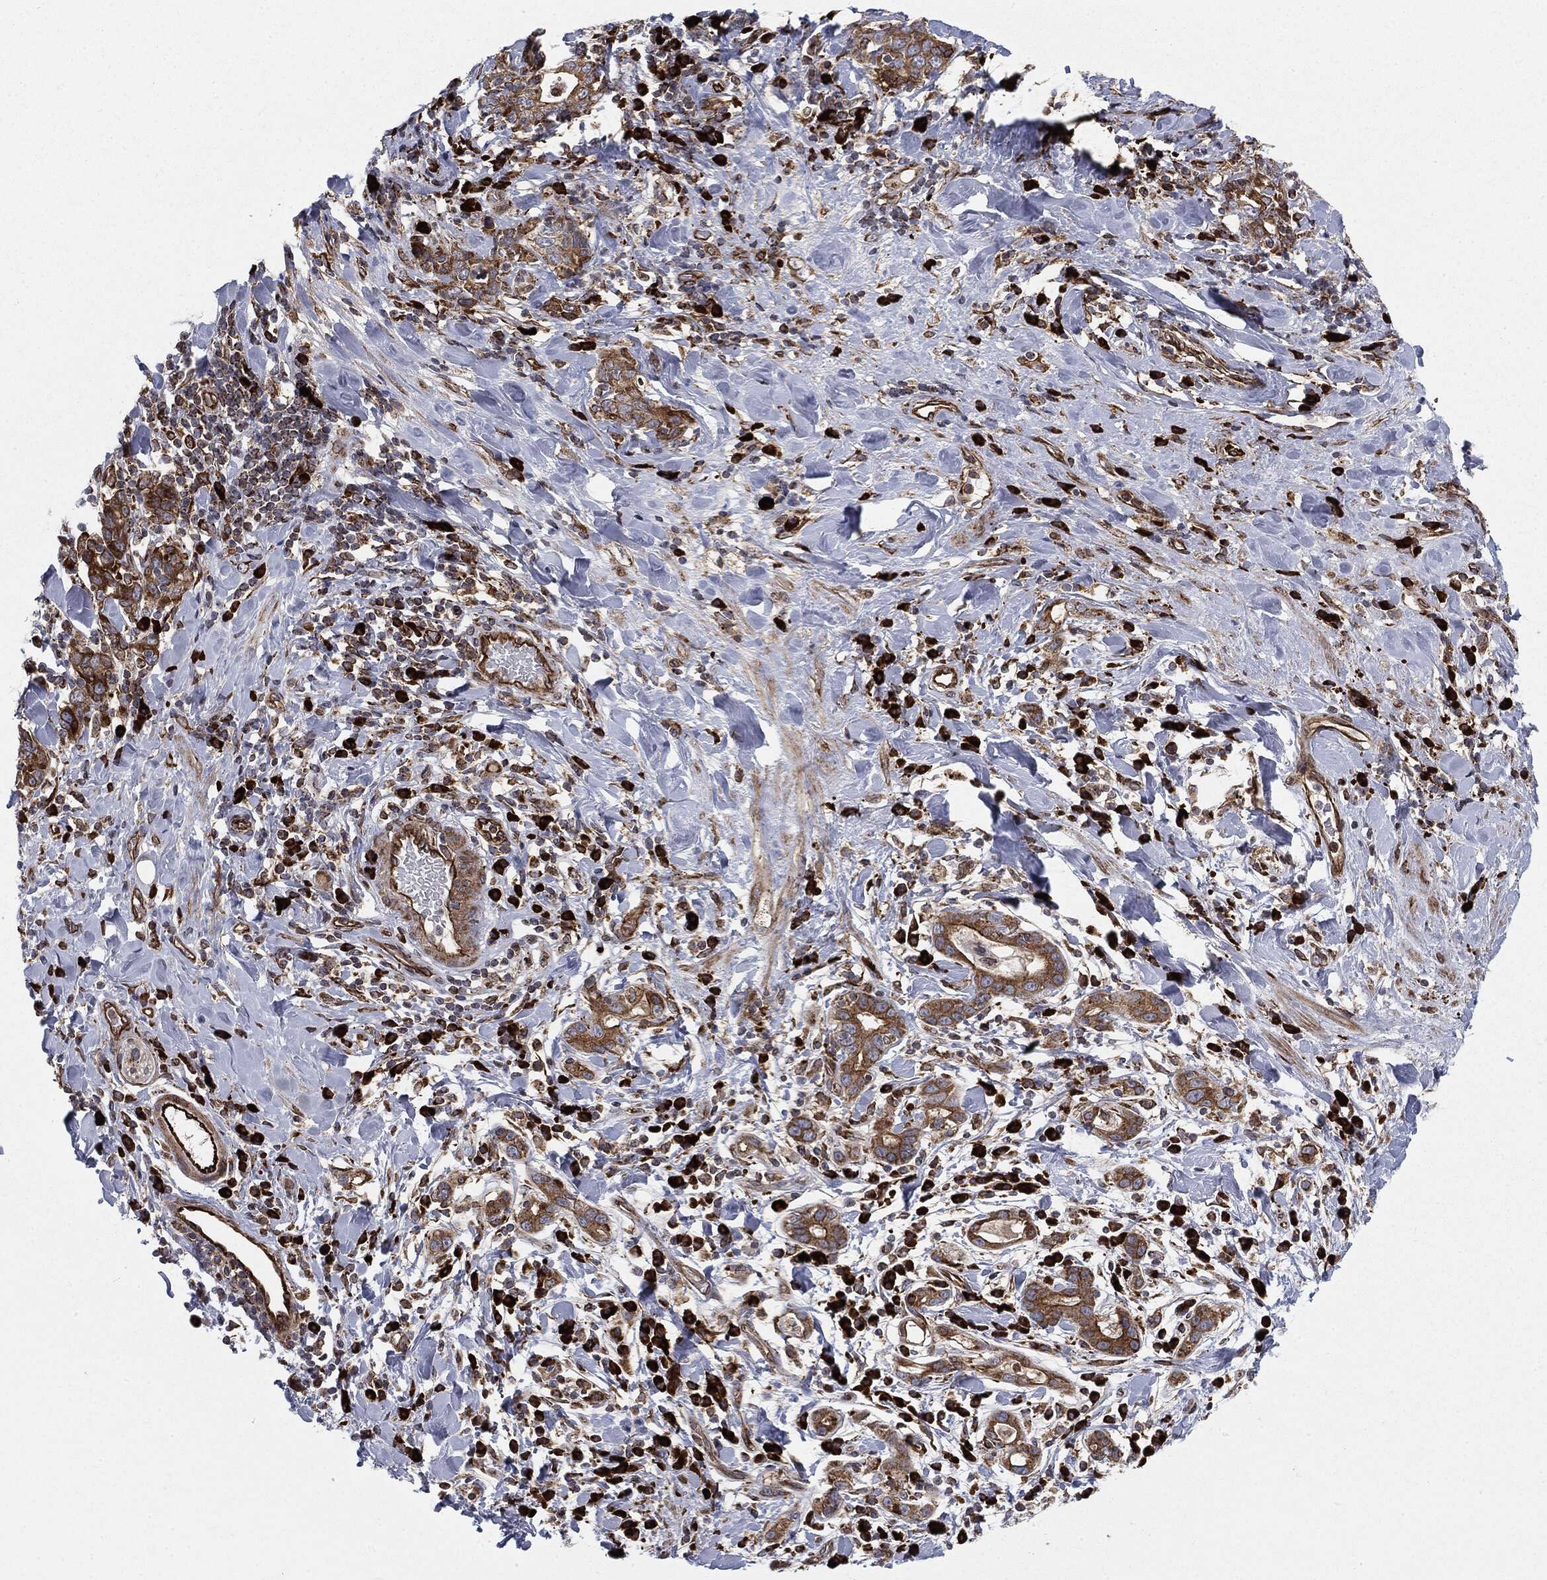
{"staining": {"intensity": "moderate", "quantity": ">75%", "location": "cytoplasmic/membranous"}, "tissue": "stomach cancer", "cell_type": "Tumor cells", "image_type": "cancer", "snomed": [{"axis": "morphology", "description": "Adenocarcinoma, NOS"}, {"axis": "topography", "description": "Stomach"}], "caption": "DAB immunohistochemical staining of human adenocarcinoma (stomach) exhibits moderate cytoplasmic/membranous protein positivity in about >75% of tumor cells.", "gene": "CYLD", "patient": {"sex": "male", "age": 79}}